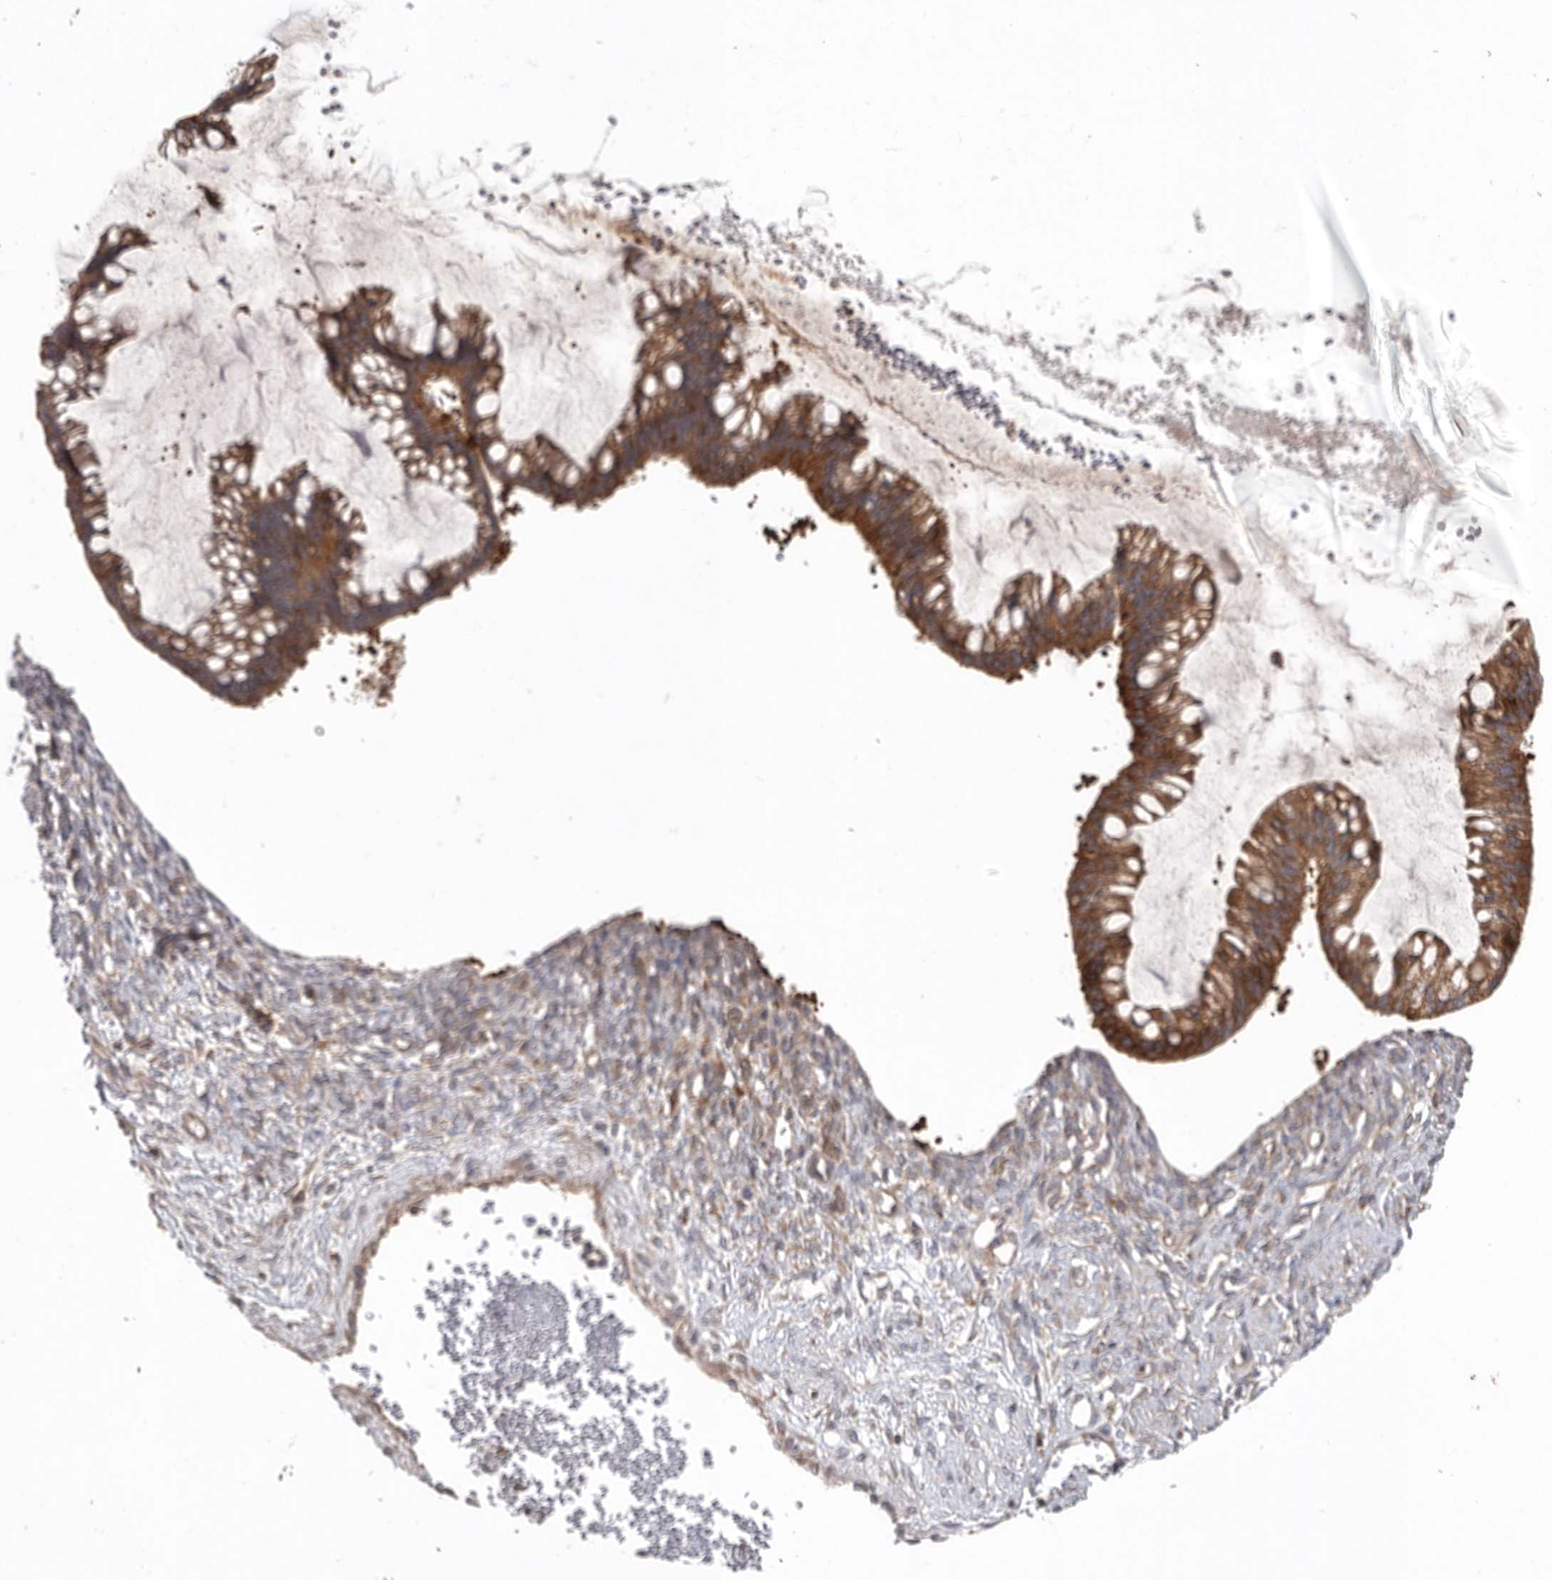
{"staining": {"intensity": "strong", "quantity": ">75%", "location": "cytoplasmic/membranous"}, "tissue": "ovarian cancer", "cell_type": "Tumor cells", "image_type": "cancer", "snomed": [{"axis": "morphology", "description": "Cystadenocarcinoma, mucinous, NOS"}, {"axis": "topography", "description": "Ovary"}], "caption": "Immunohistochemistry (IHC) micrograph of human ovarian cancer (mucinous cystadenocarcinoma) stained for a protein (brown), which displays high levels of strong cytoplasmic/membranous expression in about >75% of tumor cells.", "gene": "C1orf109", "patient": {"sex": "female", "age": 73}}